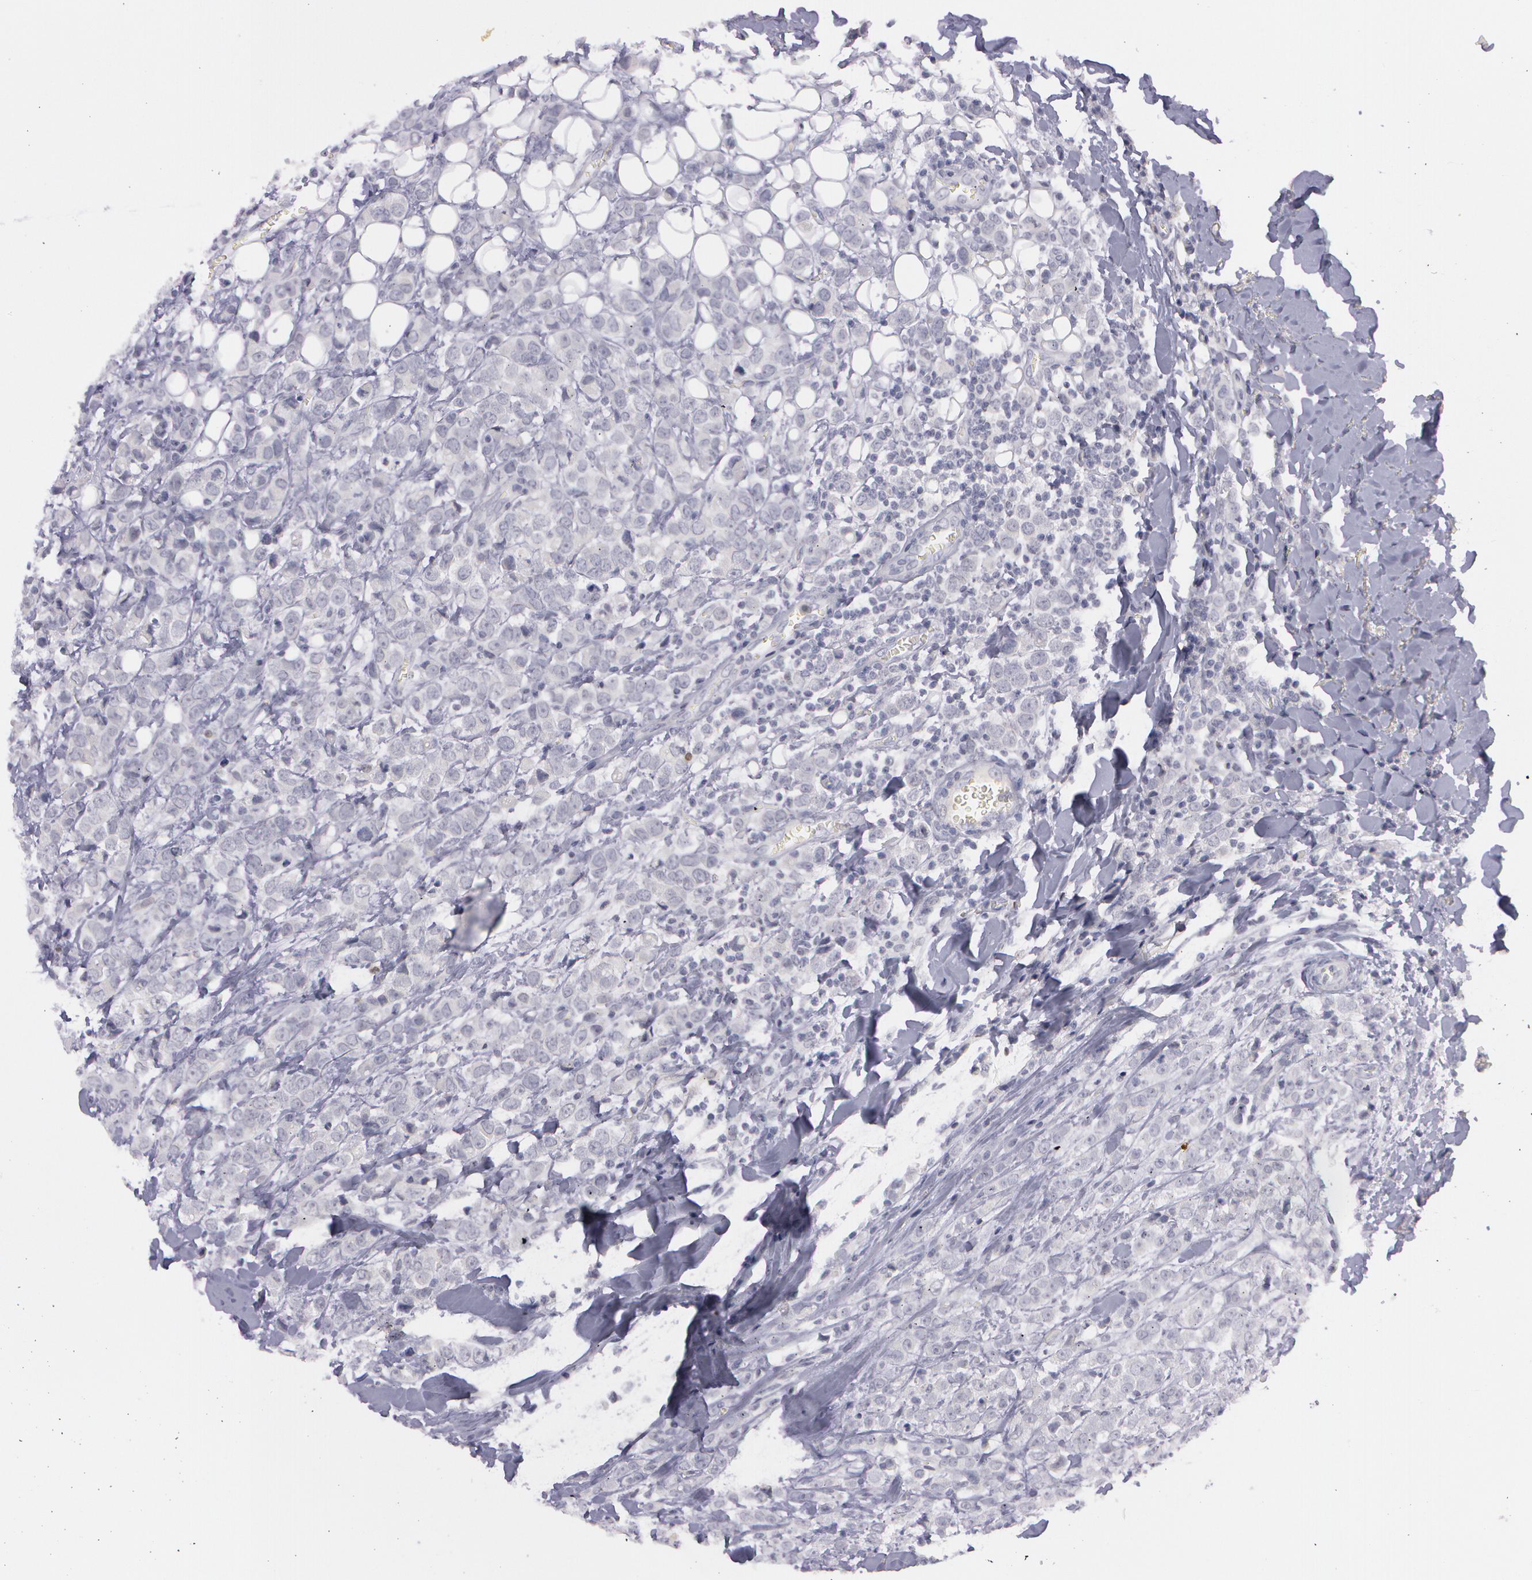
{"staining": {"intensity": "negative", "quantity": "none", "location": "none"}, "tissue": "breast cancer", "cell_type": "Tumor cells", "image_type": "cancer", "snomed": [{"axis": "morphology", "description": "Lobular carcinoma"}, {"axis": "topography", "description": "Breast"}], "caption": "There is no significant staining in tumor cells of breast cancer.", "gene": "IL1RN", "patient": {"sex": "female", "age": 57}}